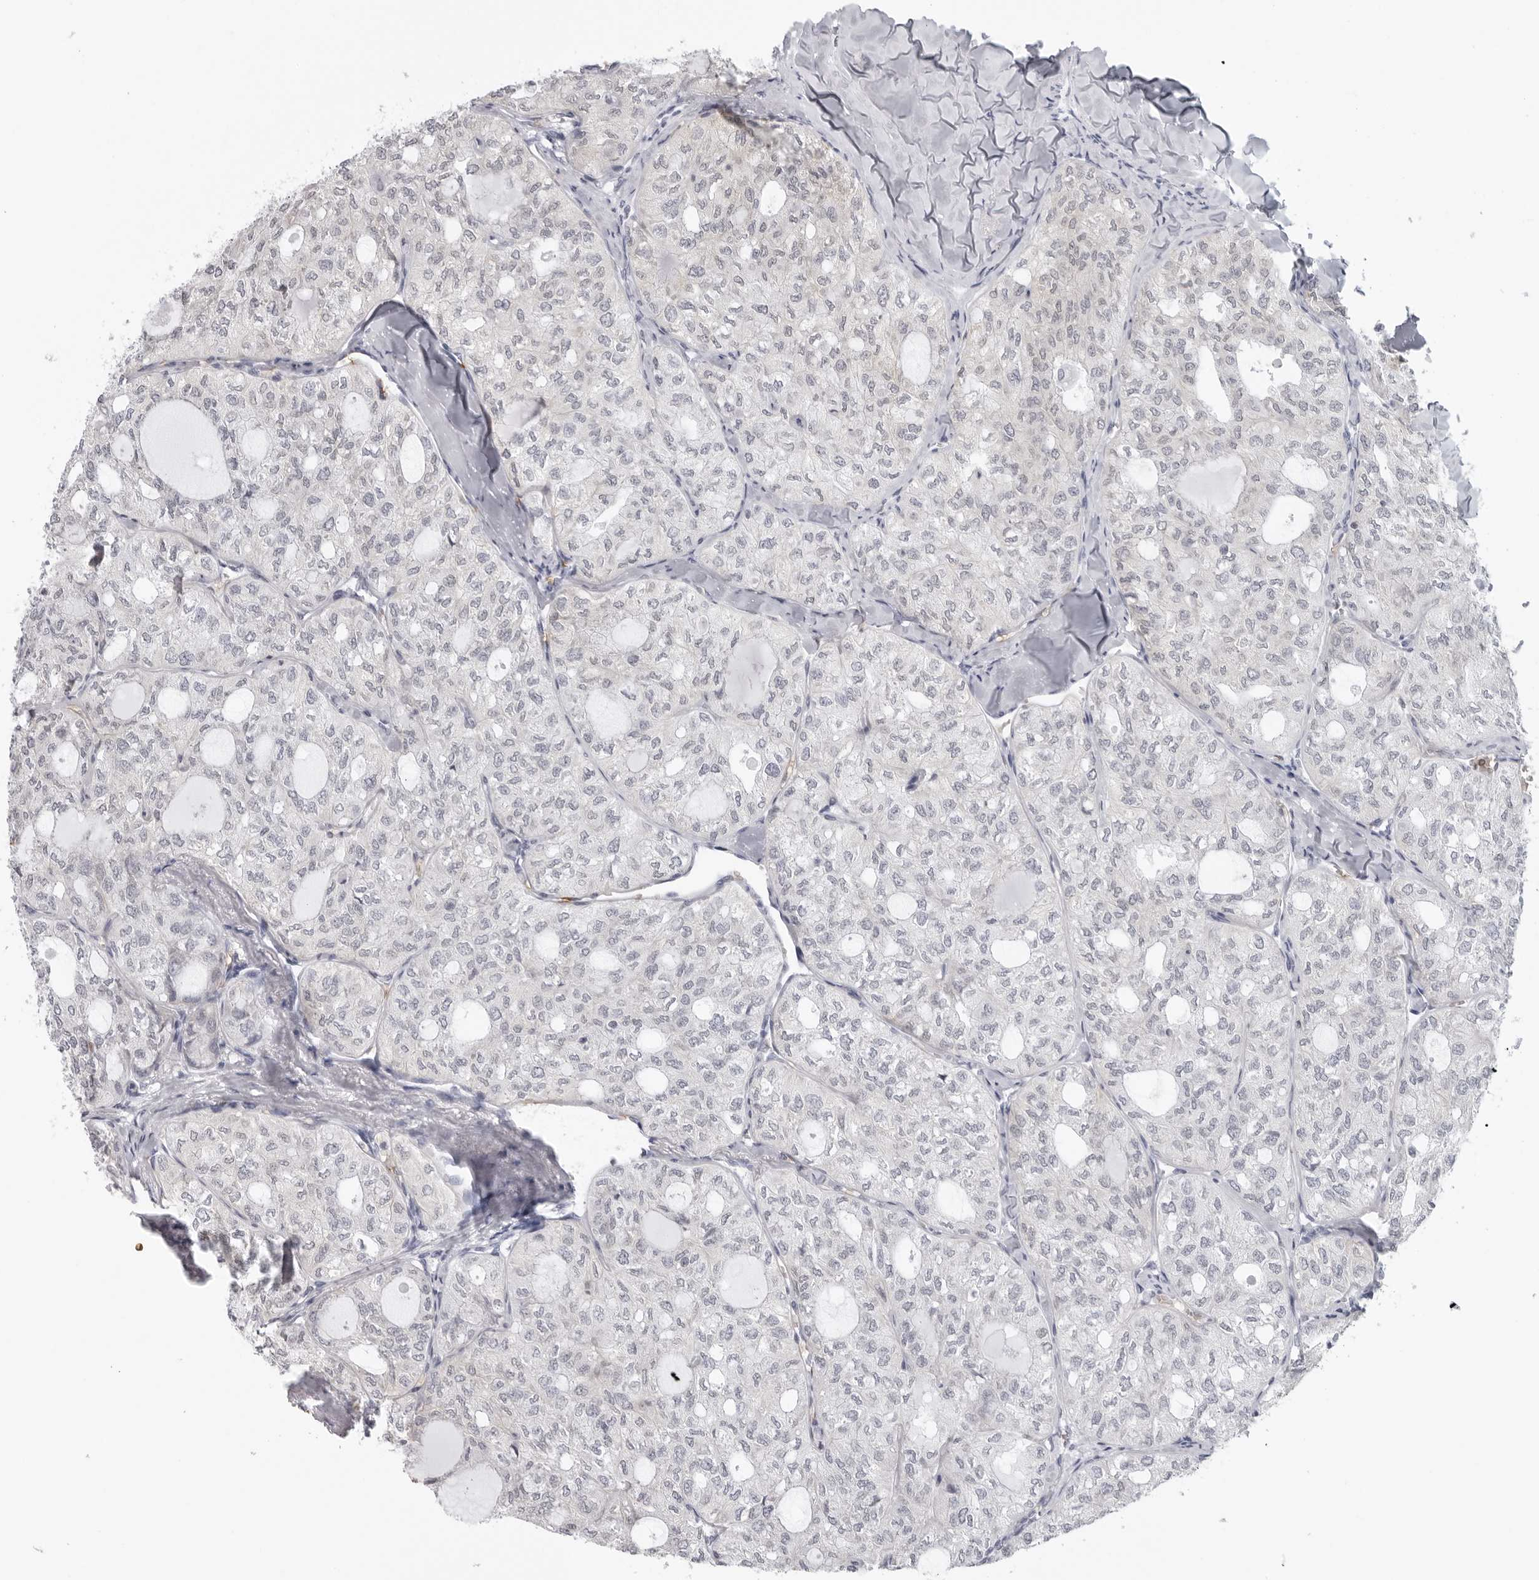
{"staining": {"intensity": "negative", "quantity": "none", "location": "none"}, "tissue": "thyroid cancer", "cell_type": "Tumor cells", "image_type": "cancer", "snomed": [{"axis": "morphology", "description": "Follicular adenoma carcinoma, NOS"}, {"axis": "topography", "description": "Thyroid gland"}], "caption": "The IHC photomicrograph has no significant positivity in tumor cells of follicular adenoma carcinoma (thyroid) tissue. Brightfield microscopy of IHC stained with DAB (3,3'-diaminobenzidine) (brown) and hematoxylin (blue), captured at high magnification.", "gene": "EPB41", "patient": {"sex": "male", "age": 75}}